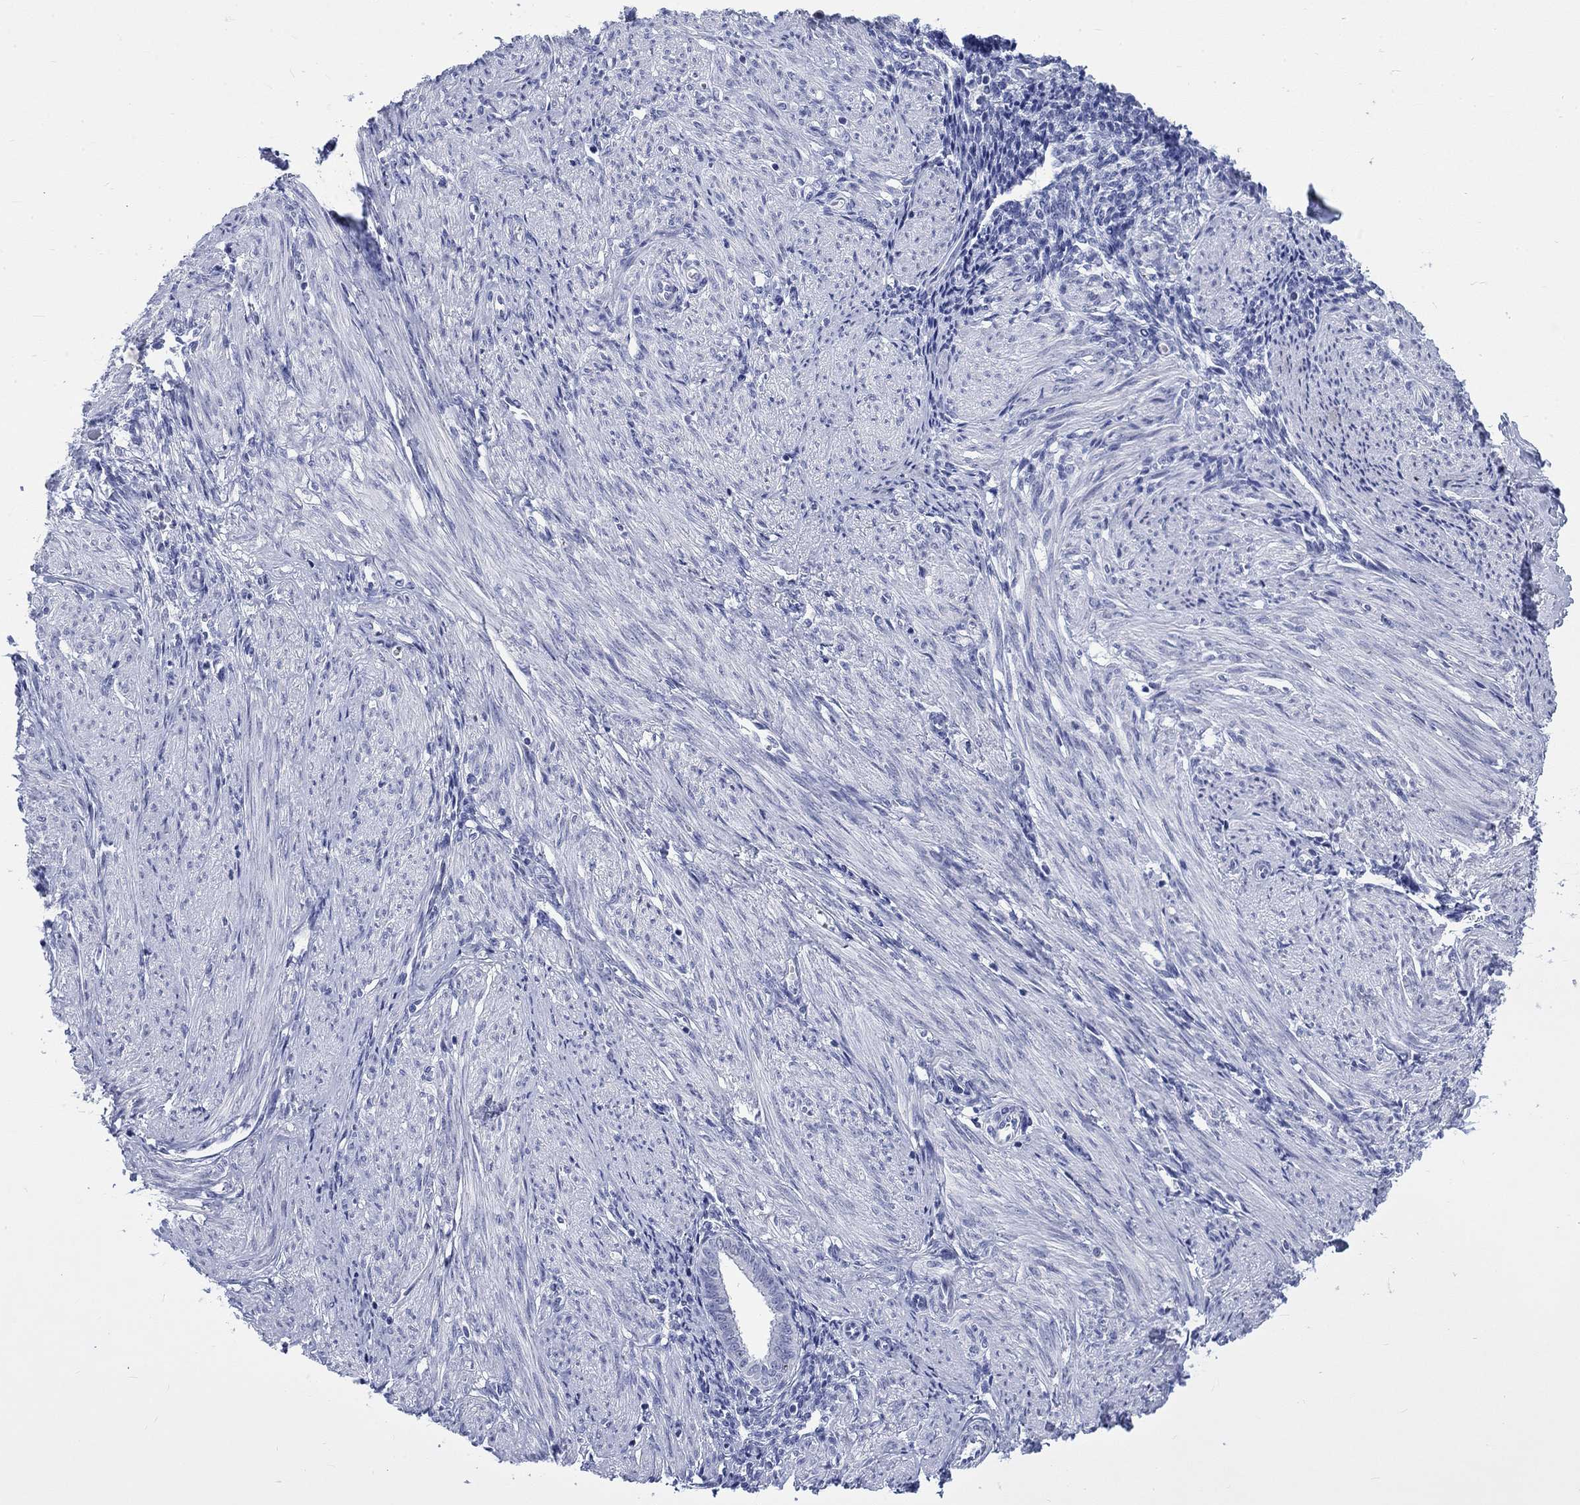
{"staining": {"intensity": "negative", "quantity": "none", "location": "none"}, "tissue": "endometrium", "cell_type": "Cells in endometrial stroma", "image_type": "normal", "snomed": [{"axis": "morphology", "description": "Normal tissue, NOS"}, {"axis": "topography", "description": "Endometrium"}], "caption": "This is a histopathology image of immunohistochemistry (IHC) staining of unremarkable endometrium, which shows no positivity in cells in endometrial stroma.", "gene": "KRT76", "patient": {"sex": "female", "age": 37}}